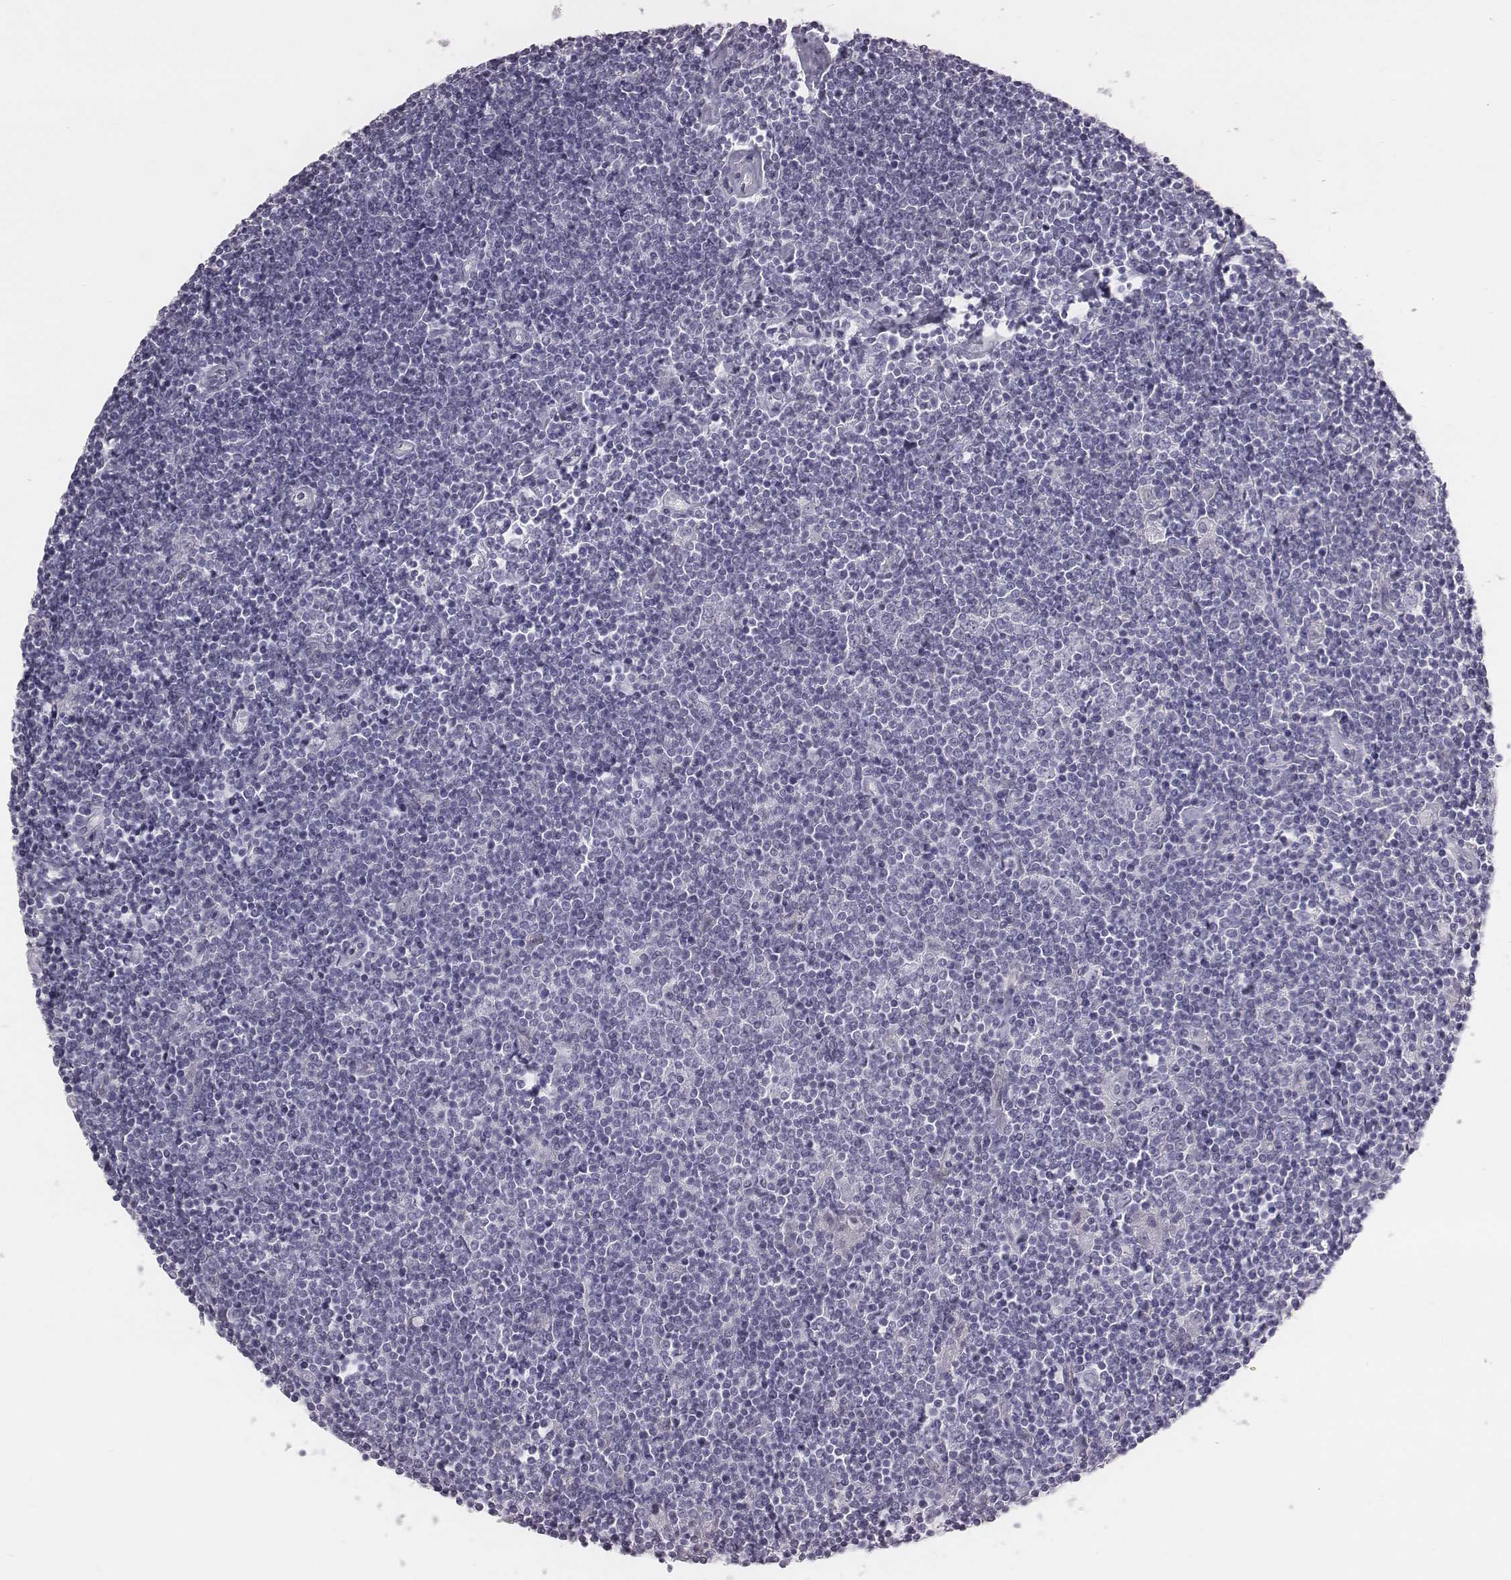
{"staining": {"intensity": "negative", "quantity": "none", "location": "none"}, "tissue": "lymphoma", "cell_type": "Tumor cells", "image_type": "cancer", "snomed": [{"axis": "morphology", "description": "Hodgkin's disease, NOS"}, {"axis": "topography", "description": "Lymph node"}], "caption": "Protein analysis of lymphoma demonstrates no significant positivity in tumor cells. Brightfield microscopy of immunohistochemistry (IHC) stained with DAB (3,3'-diaminobenzidine) (brown) and hematoxylin (blue), captured at high magnification.", "gene": "C6orf58", "patient": {"sex": "male", "age": 40}}